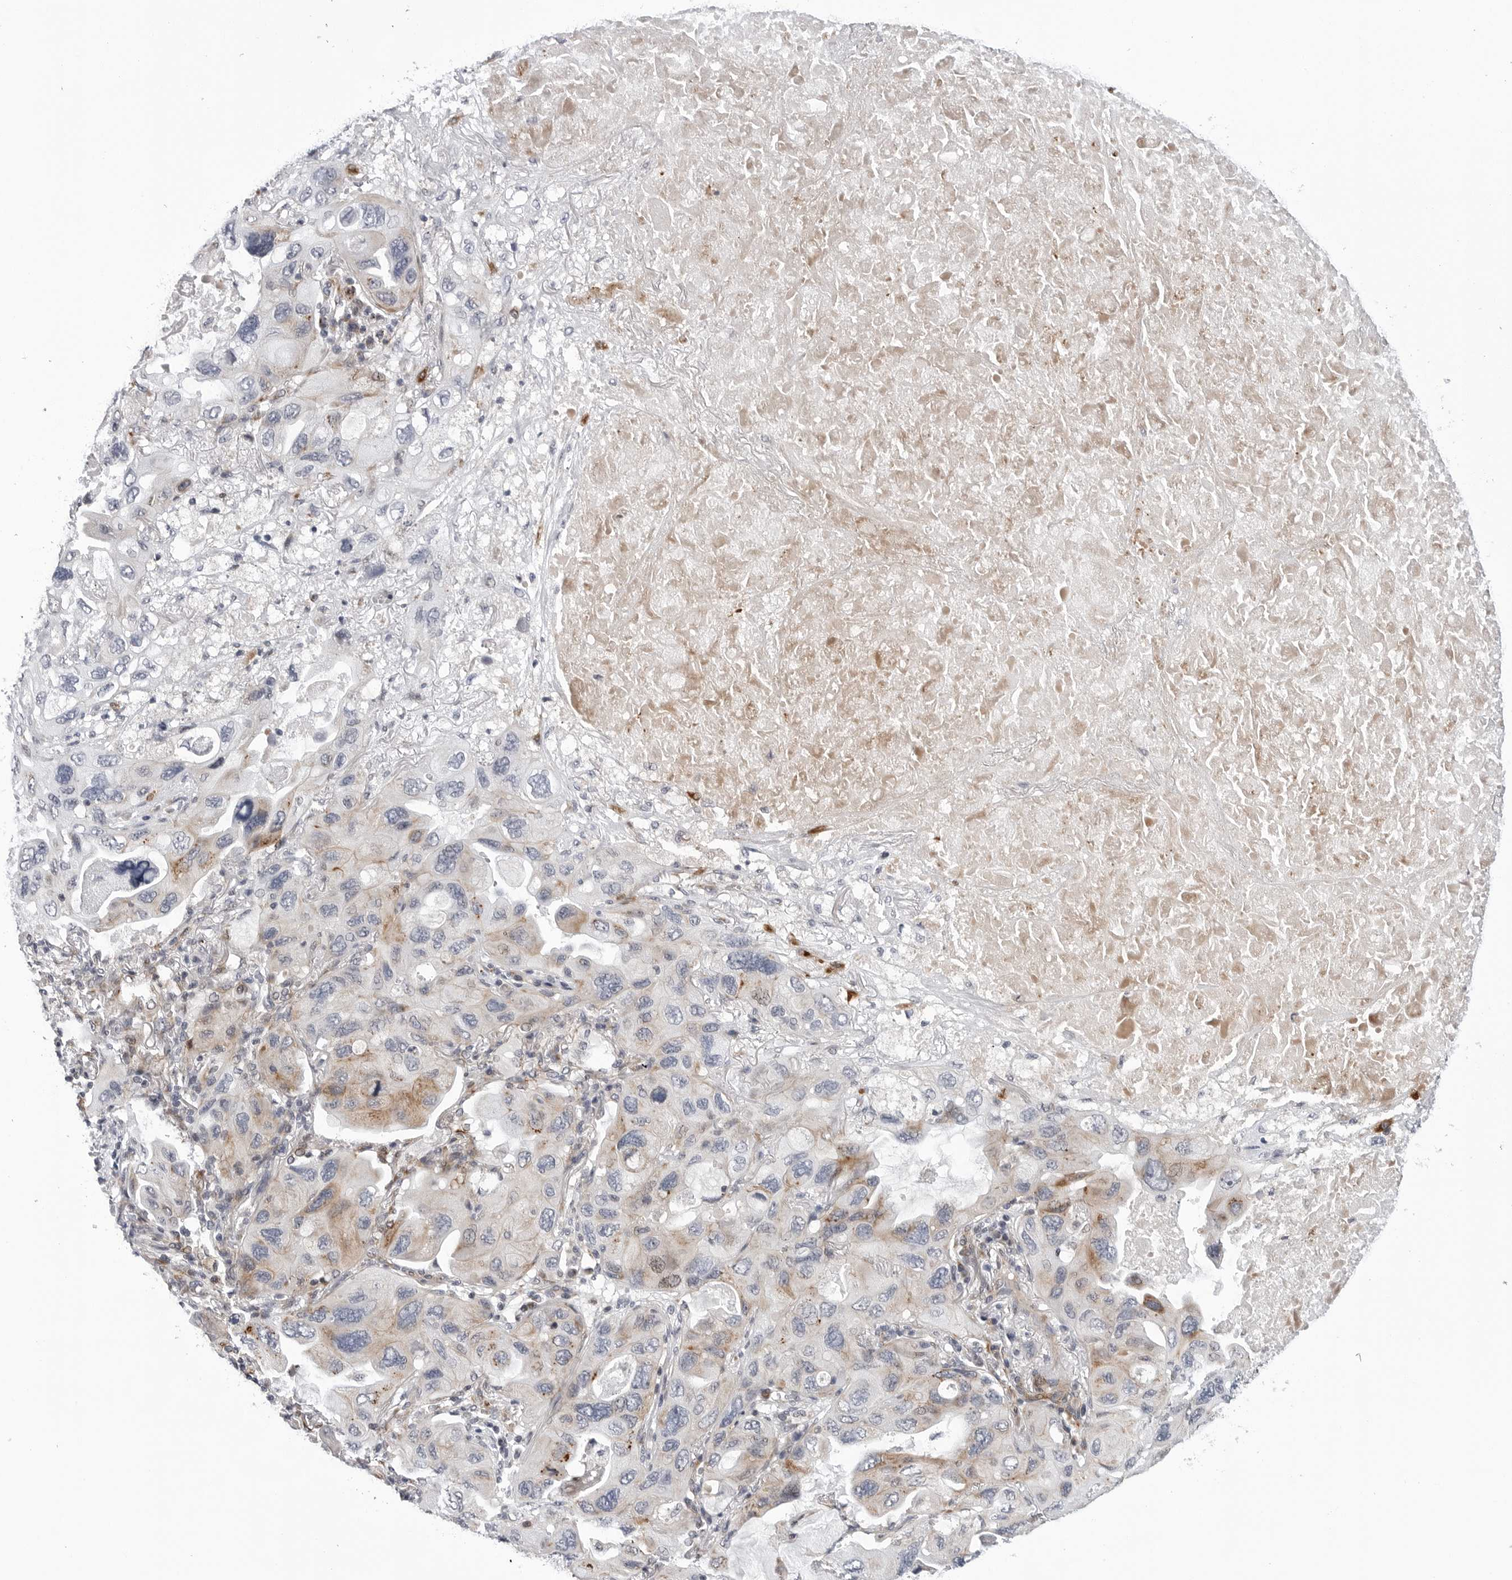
{"staining": {"intensity": "weak", "quantity": "<25%", "location": "cytoplasmic/membranous"}, "tissue": "lung cancer", "cell_type": "Tumor cells", "image_type": "cancer", "snomed": [{"axis": "morphology", "description": "Squamous cell carcinoma, NOS"}, {"axis": "topography", "description": "Lung"}], "caption": "High magnification brightfield microscopy of lung squamous cell carcinoma stained with DAB (brown) and counterstained with hematoxylin (blue): tumor cells show no significant expression.", "gene": "CDK20", "patient": {"sex": "female", "age": 73}}